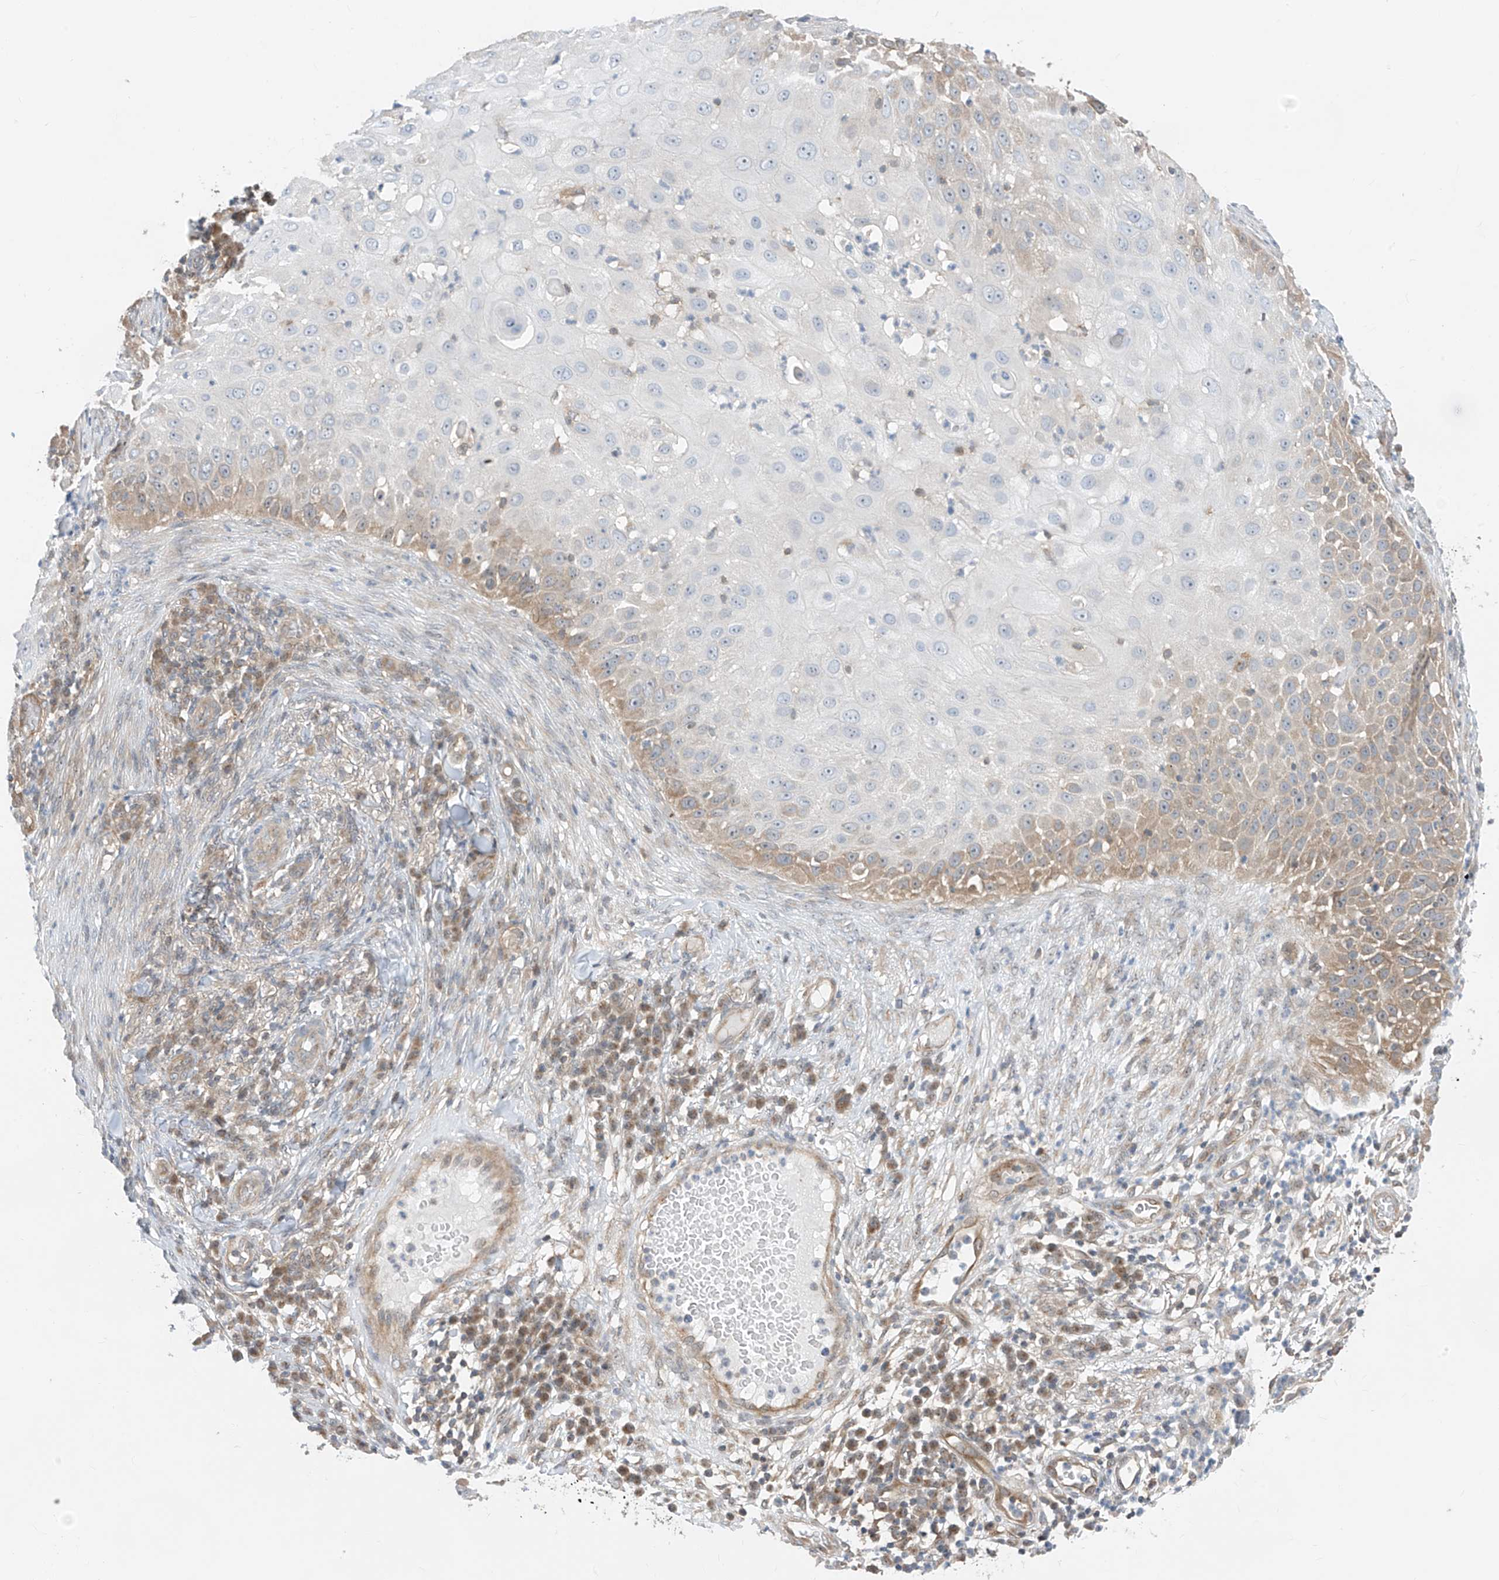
{"staining": {"intensity": "weak", "quantity": "25%-75%", "location": "cytoplasmic/membranous"}, "tissue": "skin cancer", "cell_type": "Tumor cells", "image_type": "cancer", "snomed": [{"axis": "morphology", "description": "Squamous cell carcinoma, NOS"}, {"axis": "topography", "description": "Skin"}], "caption": "A brown stain shows weak cytoplasmic/membranous positivity of a protein in skin cancer tumor cells. (IHC, brightfield microscopy, high magnification).", "gene": "TTC38", "patient": {"sex": "female", "age": 44}}